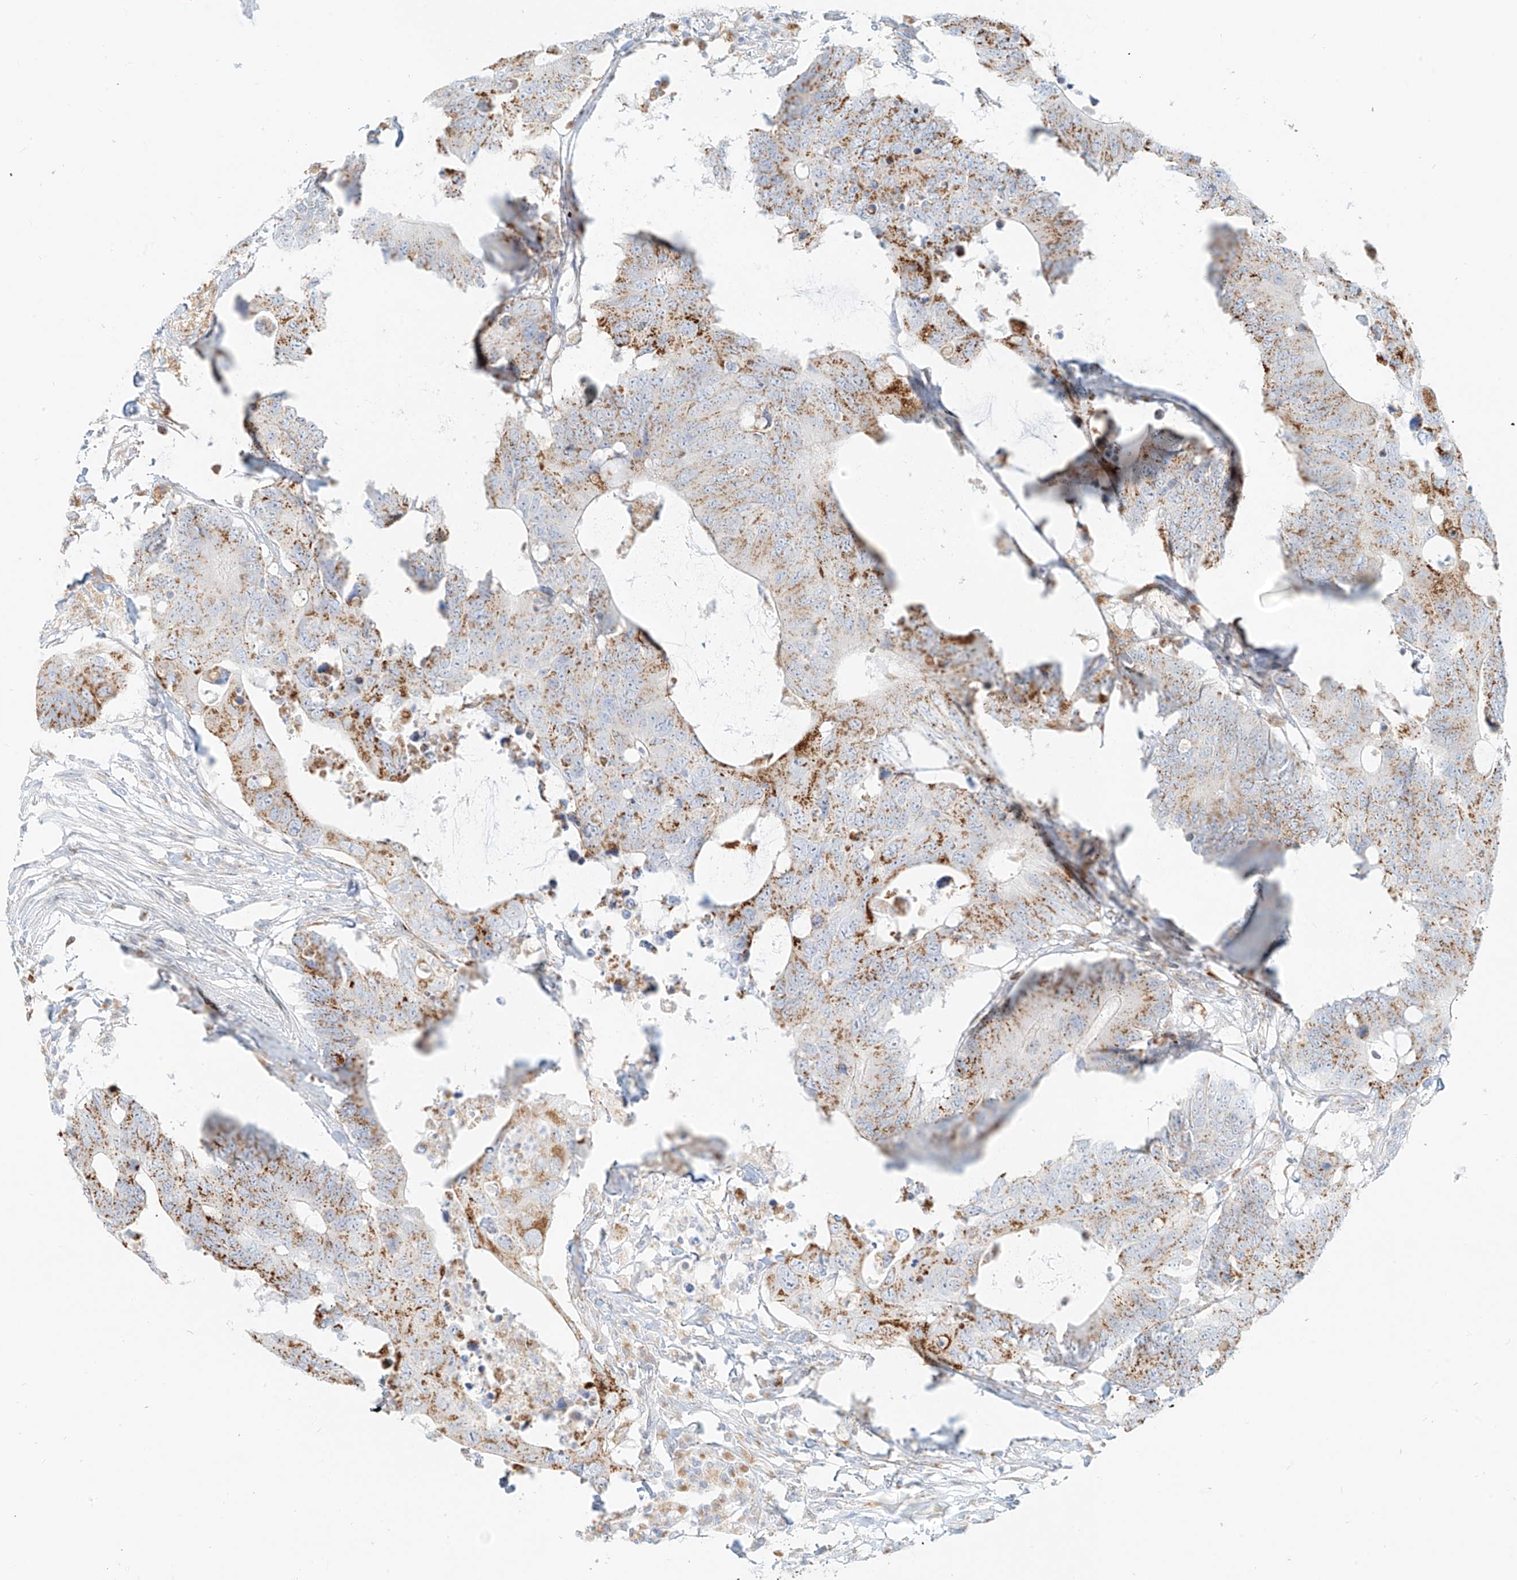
{"staining": {"intensity": "moderate", "quantity": ">75%", "location": "cytoplasmic/membranous"}, "tissue": "colorectal cancer", "cell_type": "Tumor cells", "image_type": "cancer", "snomed": [{"axis": "morphology", "description": "Adenocarcinoma, NOS"}, {"axis": "topography", "description": "Colon"}], "caption": "Immunohistochemical staining of human colorectal cancer (adenocarcinoma) reveals moderate cytoplasmic/membranous protein positivity in about >75% of tumor cells. (Stains: DAB (3,3'-diaminobenzidine) in brown, nuclei in blue, Microscopy: brightfield microscopy at high magnification).", "gene": "SLC35F6", "patient": {"sex": "male", "age": 71}}